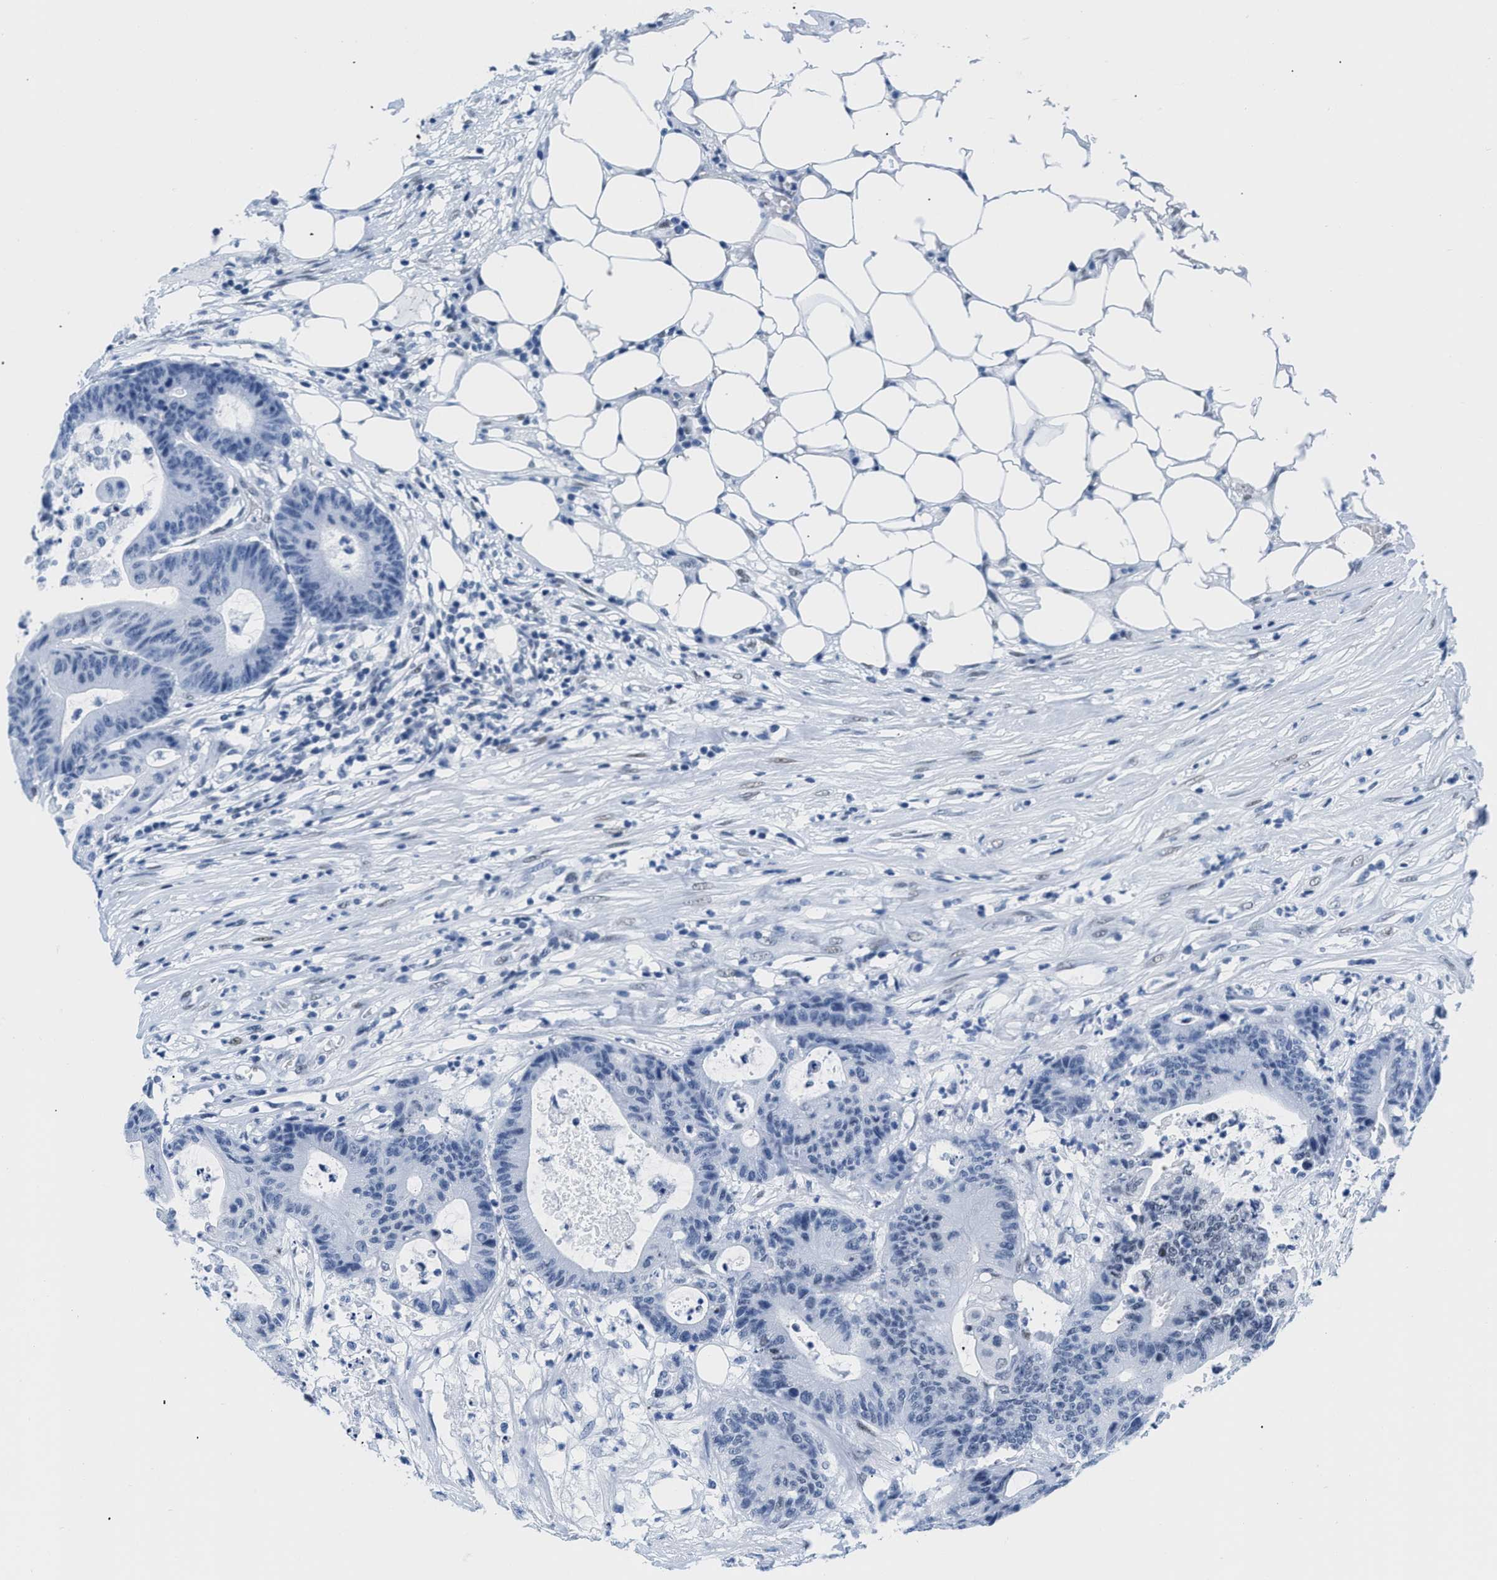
{"staining": {"intensity": "negative", "quantity": "none", "location": "none"}, "tissue": "colorectal cancer", "cell_type": "Tumor cells", "image_type": "cancer", "snomed": [{"axis": "morphology", "description": "Adenocarcinoma, NOS"}, {"axis": "topography", "description": "Colon"}], "caption": "Tumor cells are negative for brown protein staining in colorectal adenocarcinoma.", "gene": "CTBP1", "patient": {"sex": "female", "age": 84}}